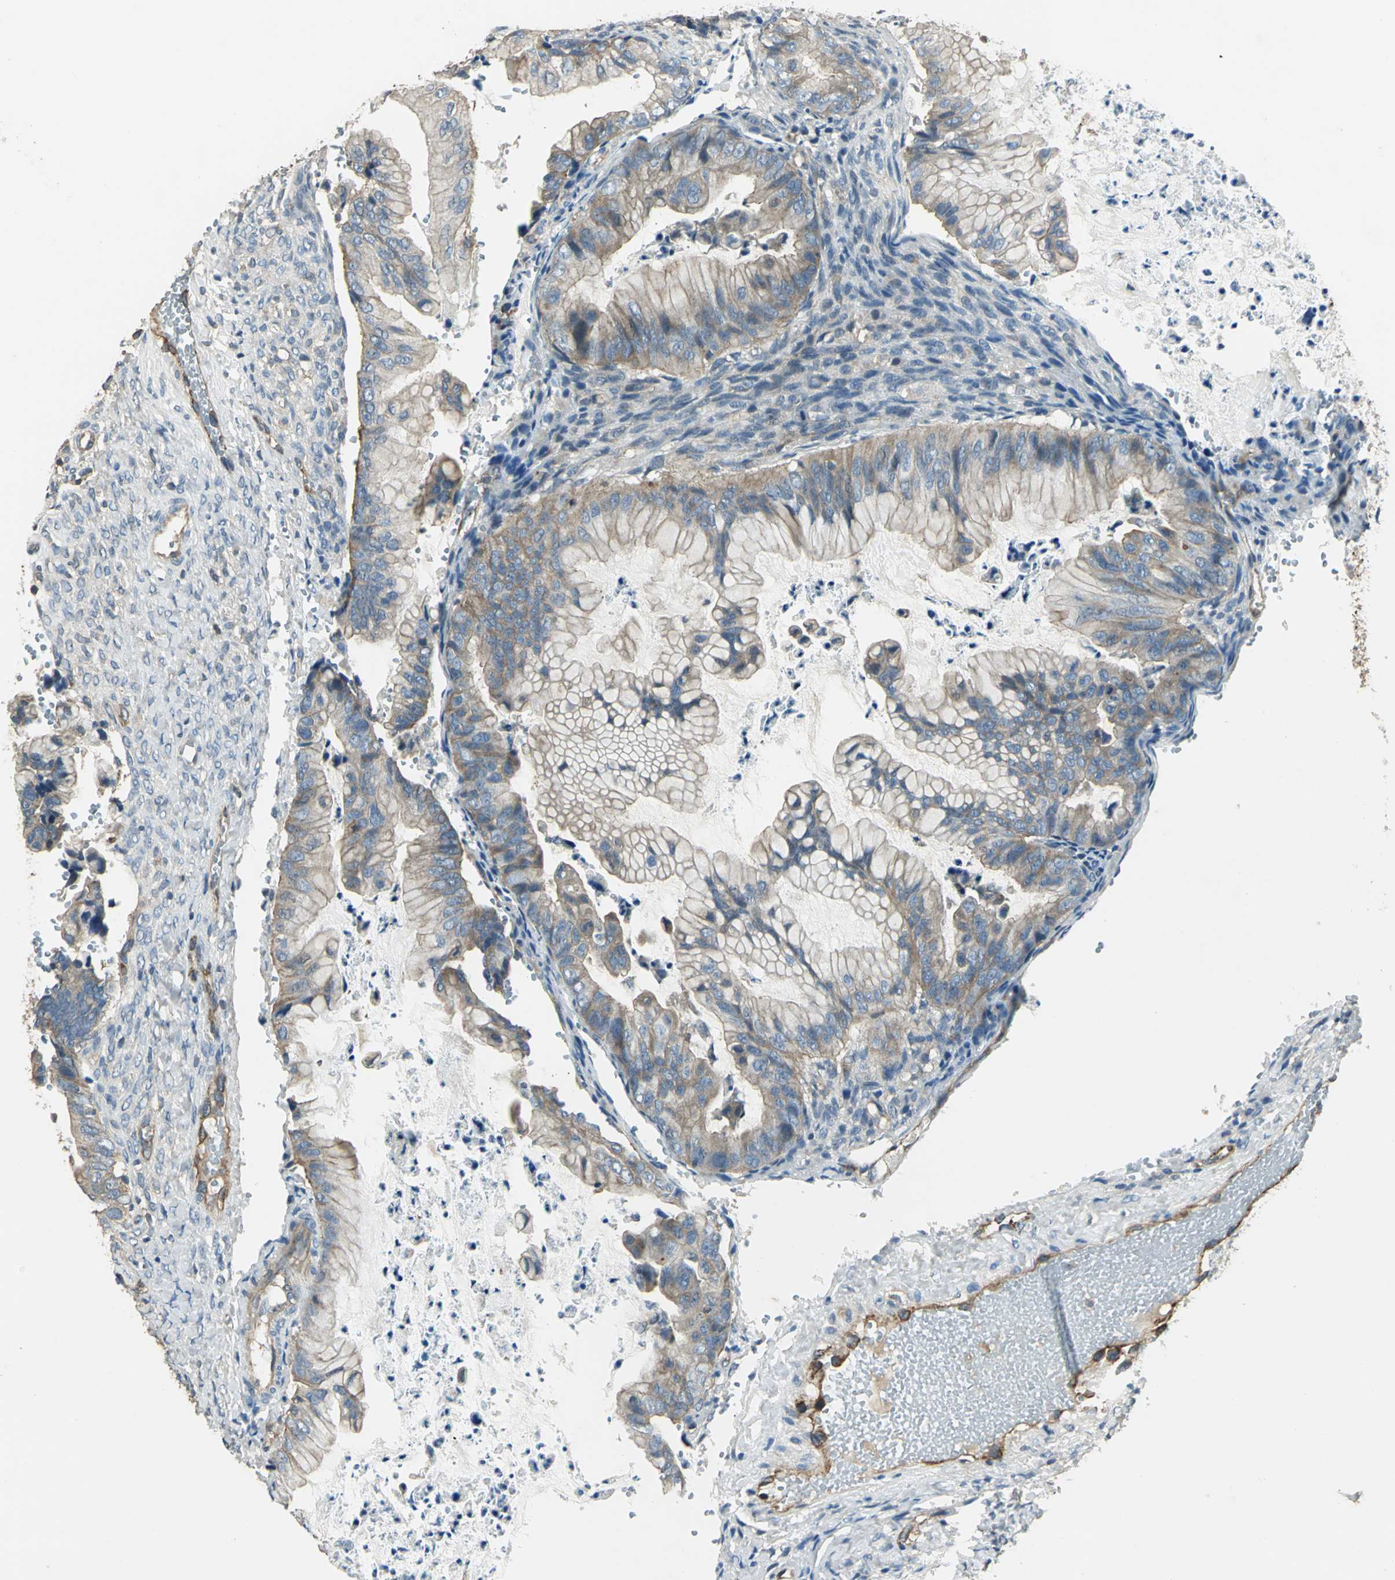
{"staining": {"intensity": "moderate", "quantity": ">75%", "location": "cytoplasmic/membranous"}, "tissue": "ovarian cancer", "cell_type": "Tumor cells", "image_type": "cancer", "snomed": [{"axis": "morphology", "description": "Cystadenocarcinoma, mucinous, NOS"}, {"axis": "topography", "description": "Ovary"}], "caption": "Human ovarian cancer stained with a protein marker reveals moderate staining in tumor cells.", "gene": "RAPGEF1", "patient": {"sex": "female", "age": 36}}